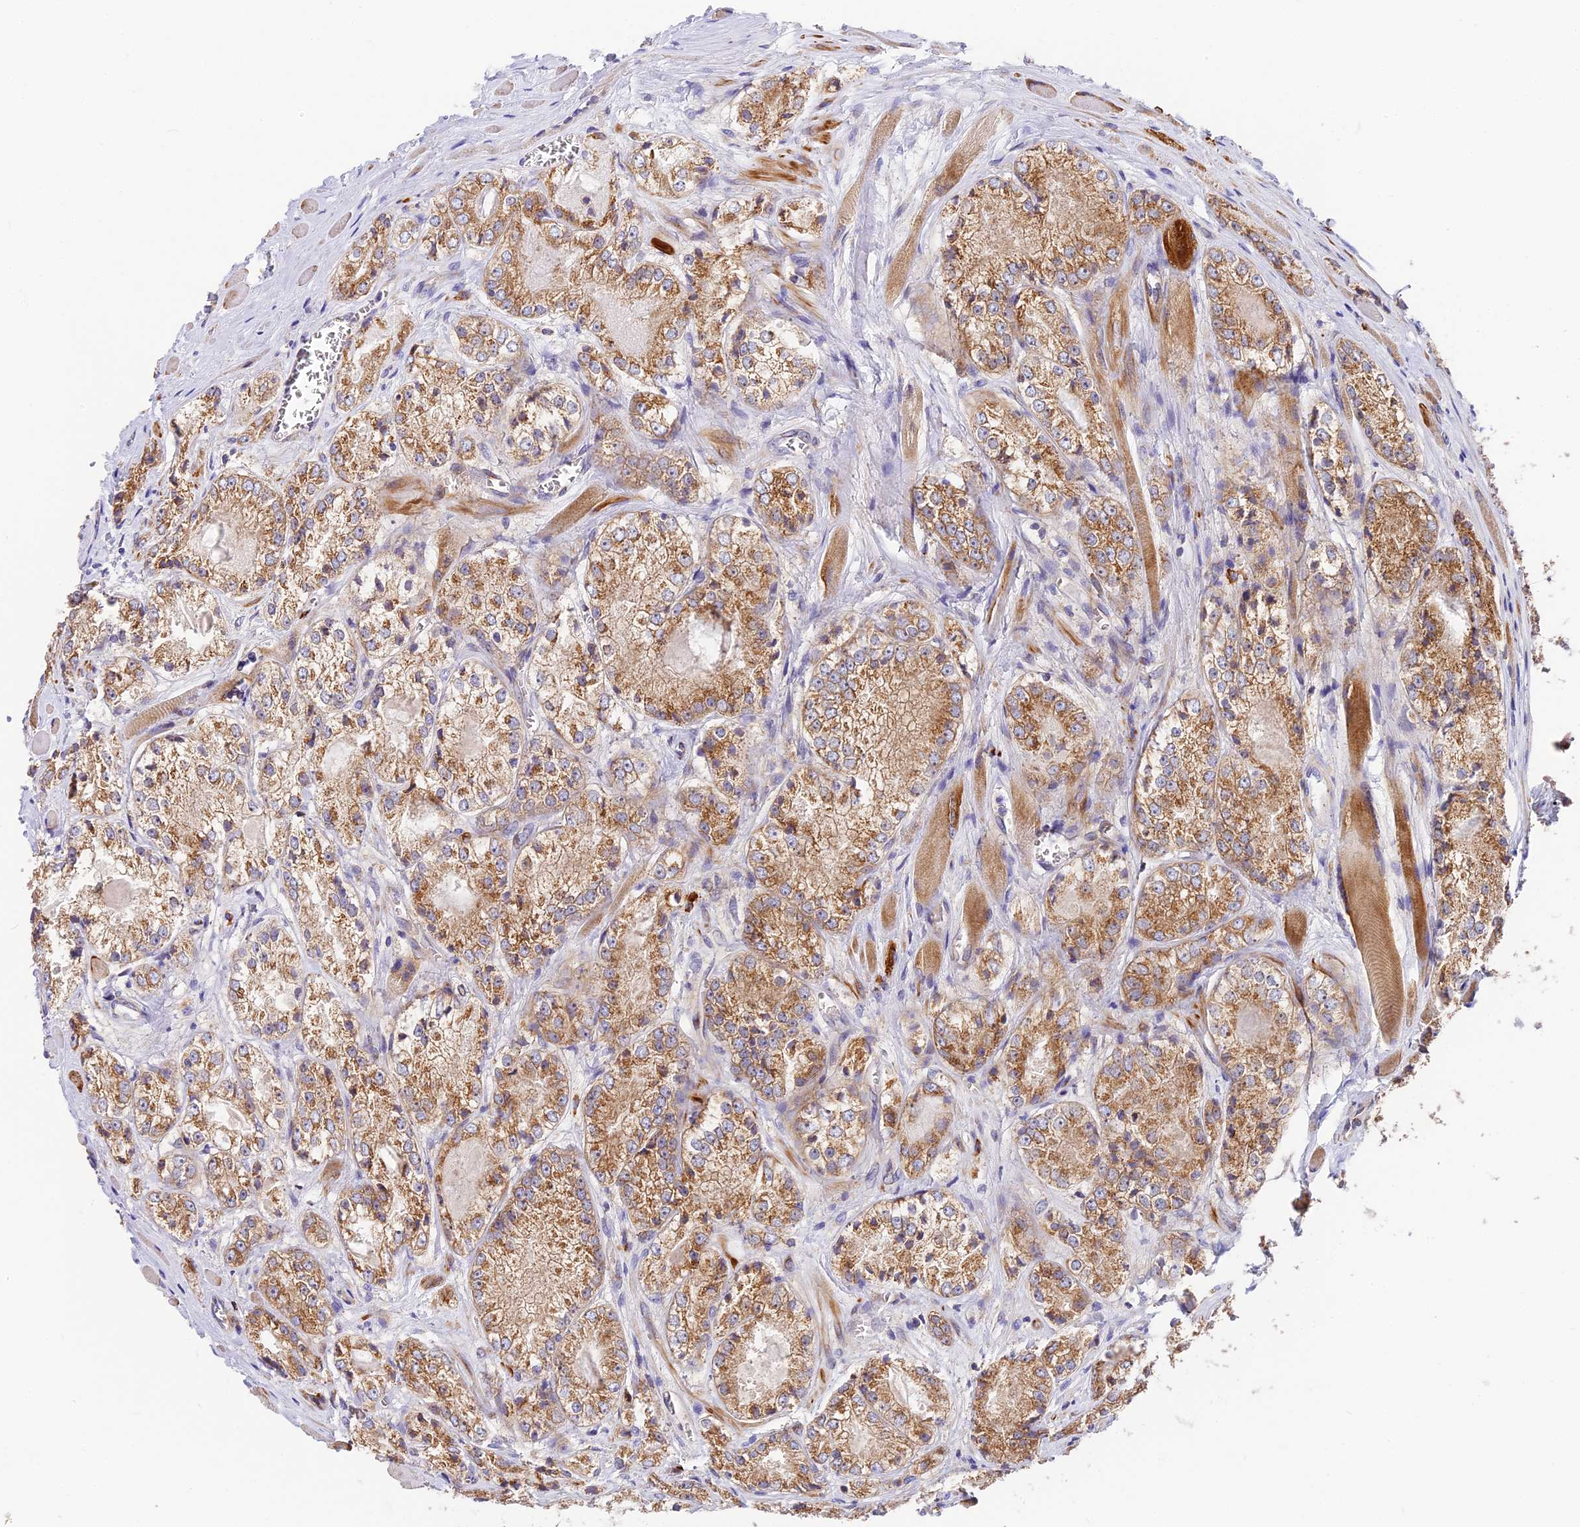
{"staining": {"intensity": "moderate", "quantity": ">75%", "location": "cytoplasmic/membranous"}, "tissue": "prostate cancer", "cell_type": "Tumor cells", "image_type": "cancer", "snomed": [{"axis": "morphology", "description": "Adenocarcinoma, Low grade"}, {"axis": "topography", "description": "Prostate"}], "caption": "Low-grade adenocarcinoma (prostate) stained for a protein reveals moderate cytoplasmic/membranous positivity in tumor cells.", "gene": "MRAS", "patient": {"sex": "male", "age": 67}}